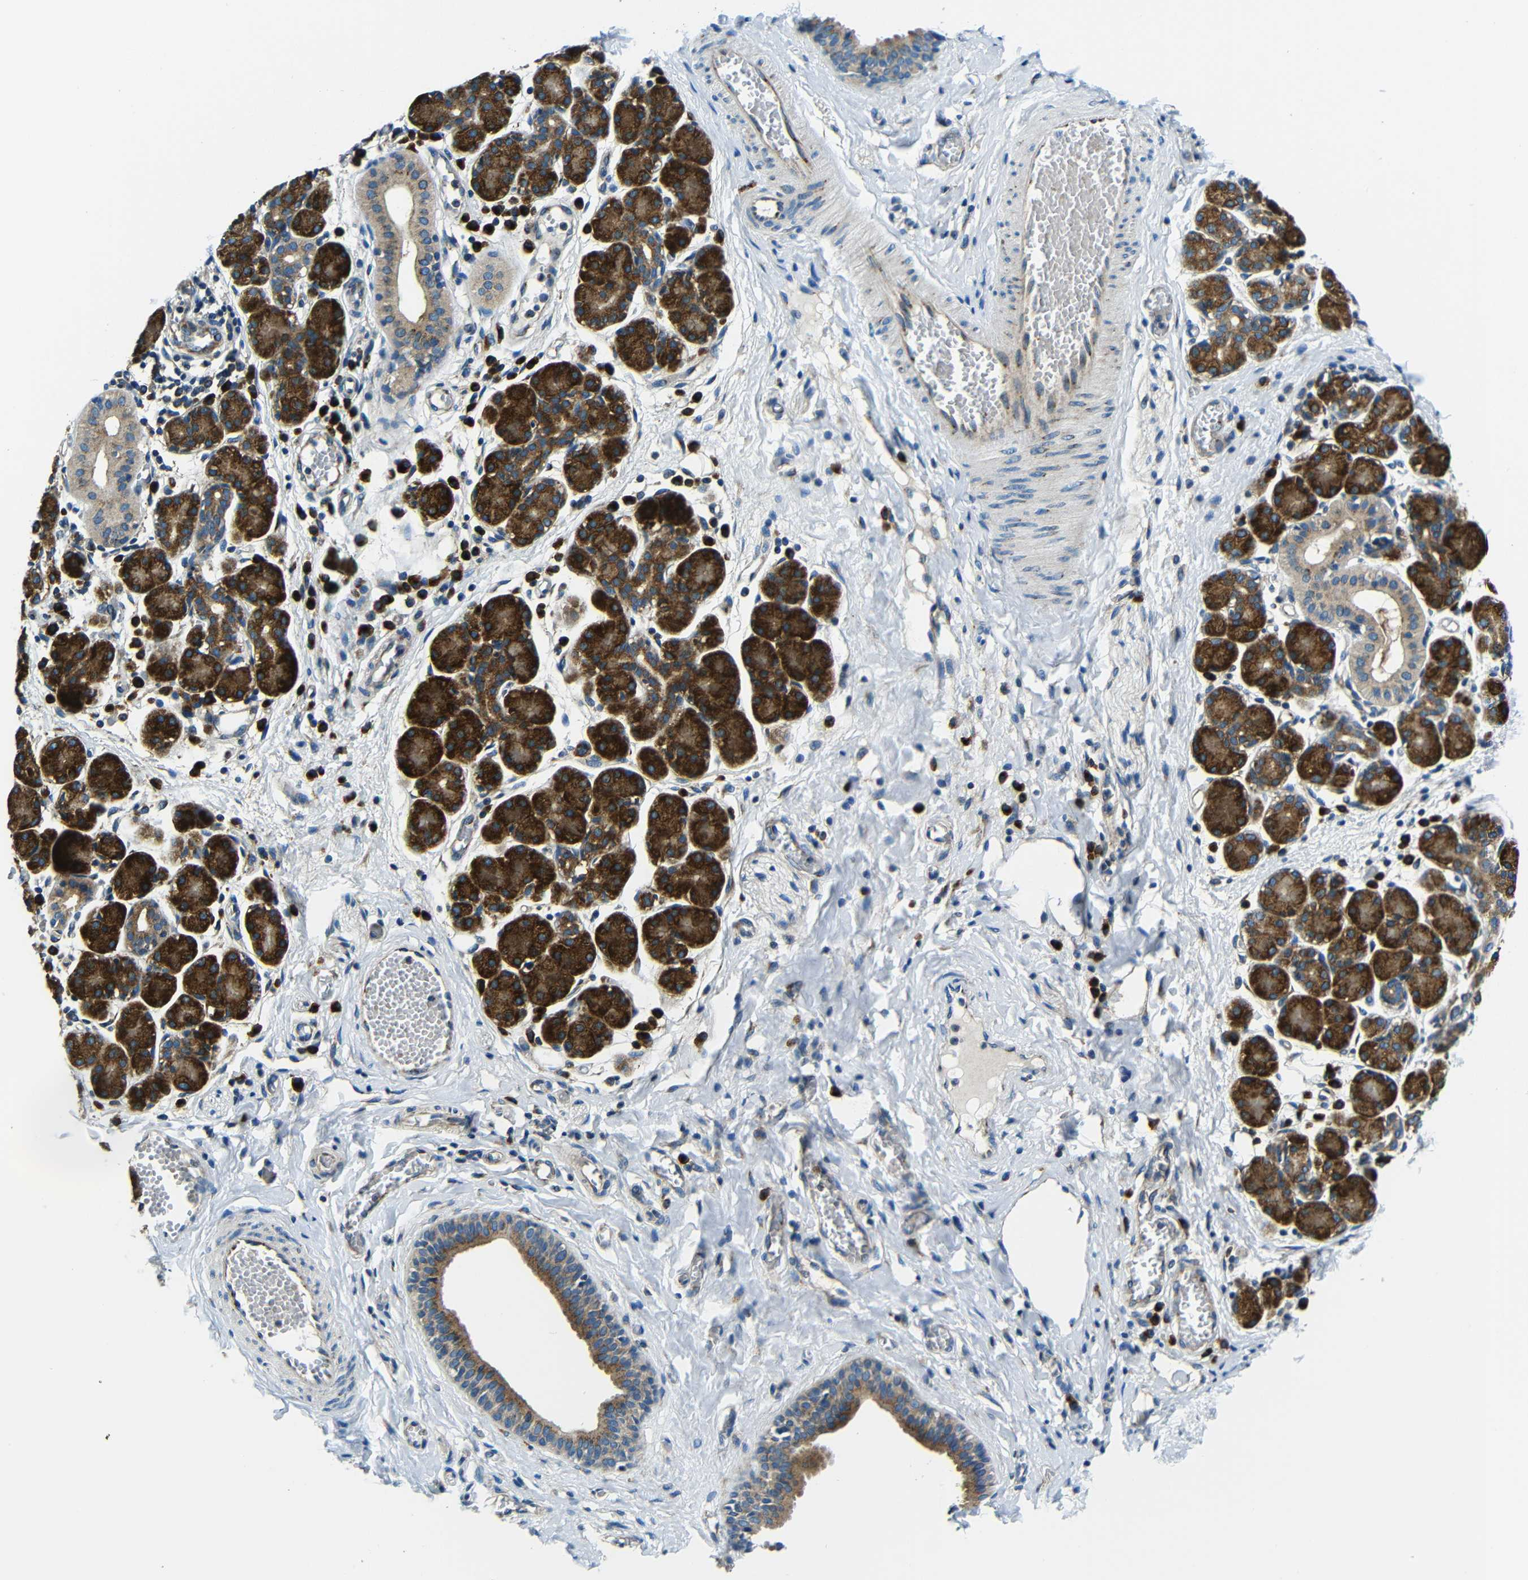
{"staining": {"intensity": "strong", "quantity": ">75%", "location": "cytoplasmic/membranous"}, "tissue": "salivary gland", "cell_type": "Glandular cells", "image_type": "normal", "snomed": [{"axis": "morphology", "description": "Normal tissue, NOS"}, {"axis": "morphology", "description": "Inflammation, NOS"}, {"axis": "topography", "description": "Lymph node"}, {"axis": "topography", "description": "Salivary gland"}], "caption": "IHC photomicrograph of benign human salivary gland stained for a protein (brown), which demonstrates high levels of strong cytoplasmic/membranous staining in about >75% of glandular cells.", "gene": "USO1", "patient": {"sex": "male", "age": 3}}